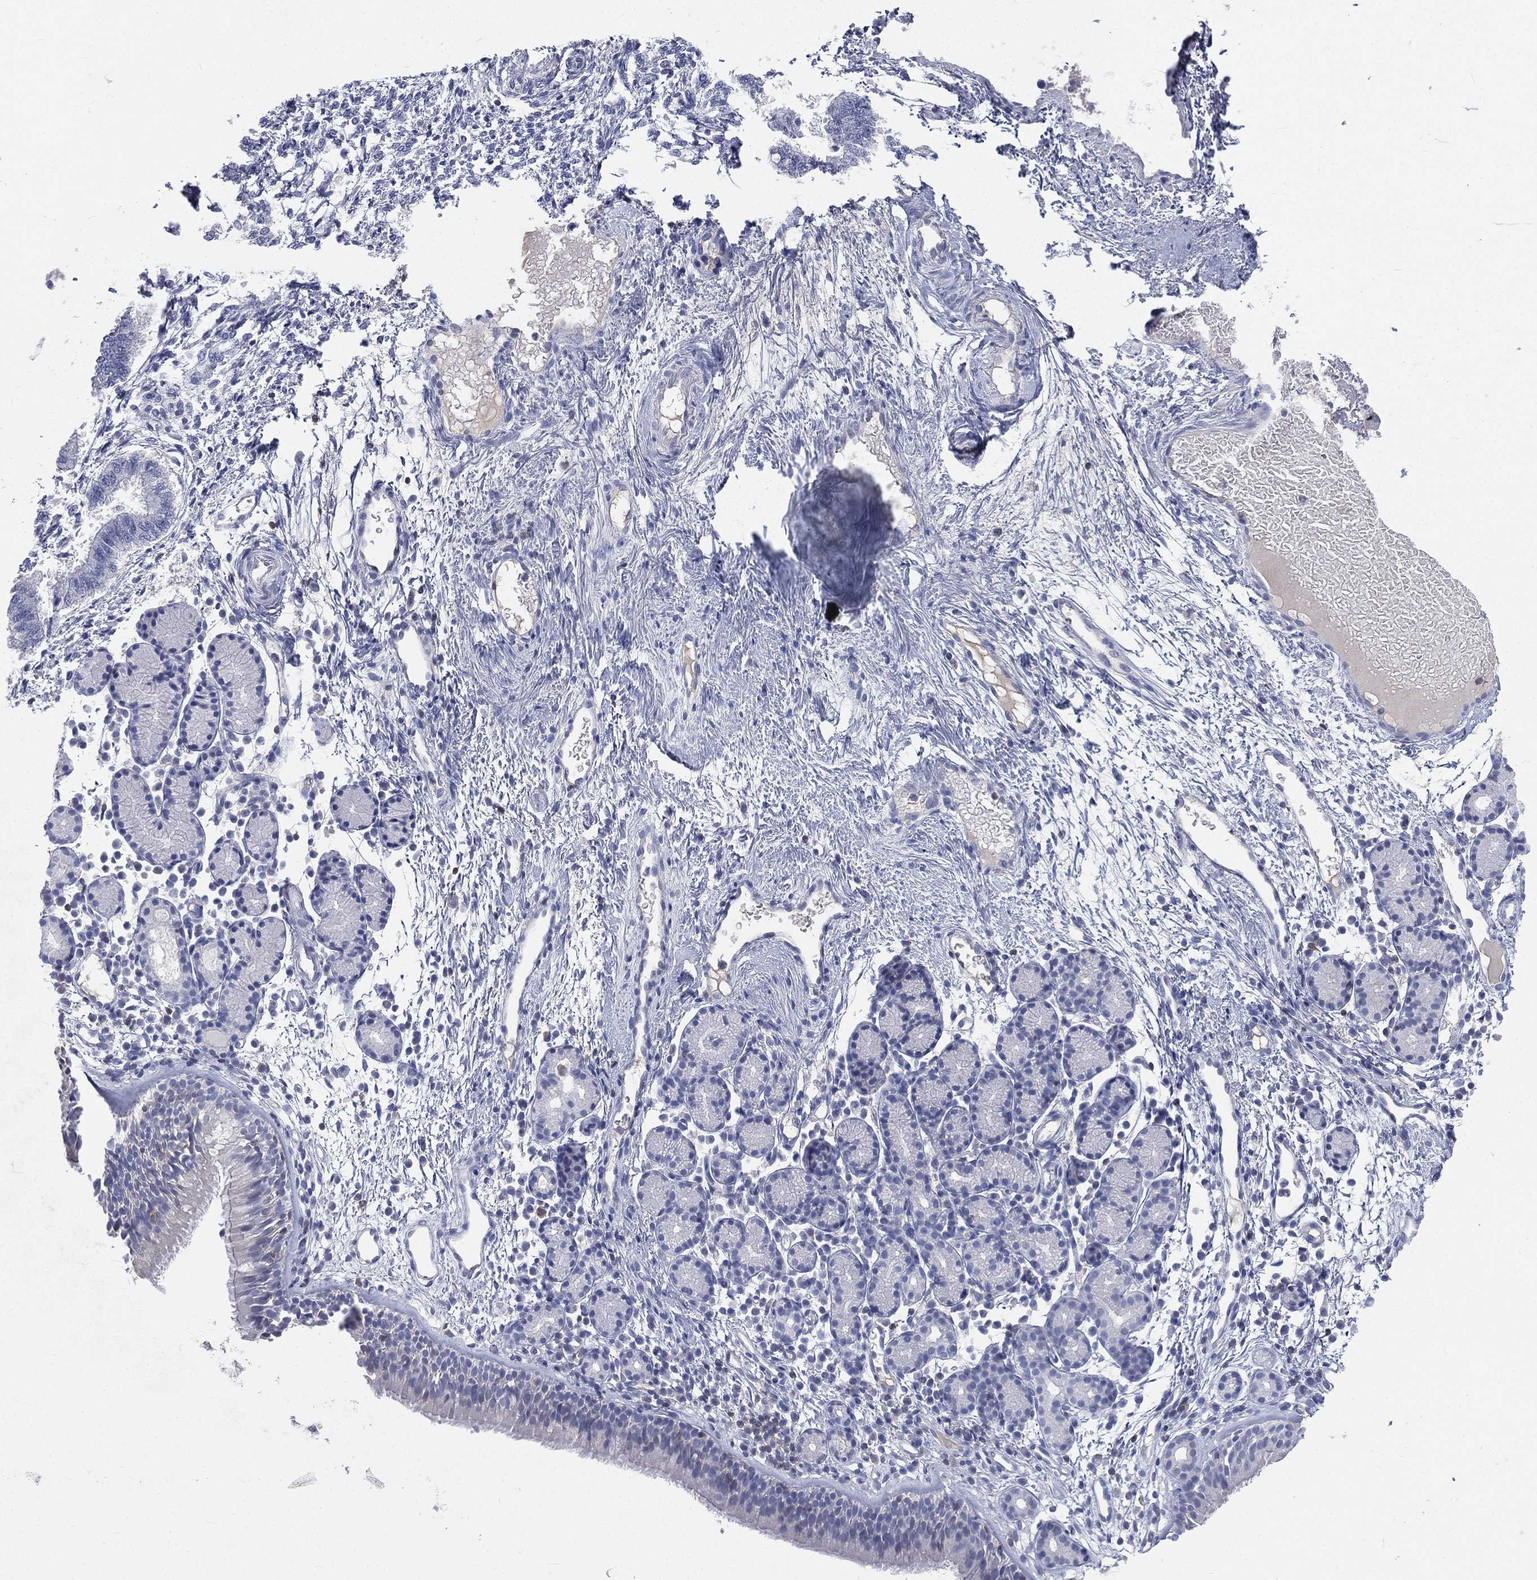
{"staining": {"intensity": "negative", "quantity": "none", "location": "none"}, "tissue": "nasopharynx", "cell_type": "Respiratory epithelial cells", "image_type": "normal", "snomed": [{"axis": "morphology", "description": "Normal tissue, NOS"}, {"axis": "morphology", "description": "Inflammation, NOS"}, {"axis": "topography", "description": "Nasopharynx"}], "caption": "This is an immunohistochemistry (IHC) histopathology image of normal nasopharynx. There is no staining in respiratory epithelial cells.", "gene": "CD3D", "patient": {"sex": "female", "age": 55}}